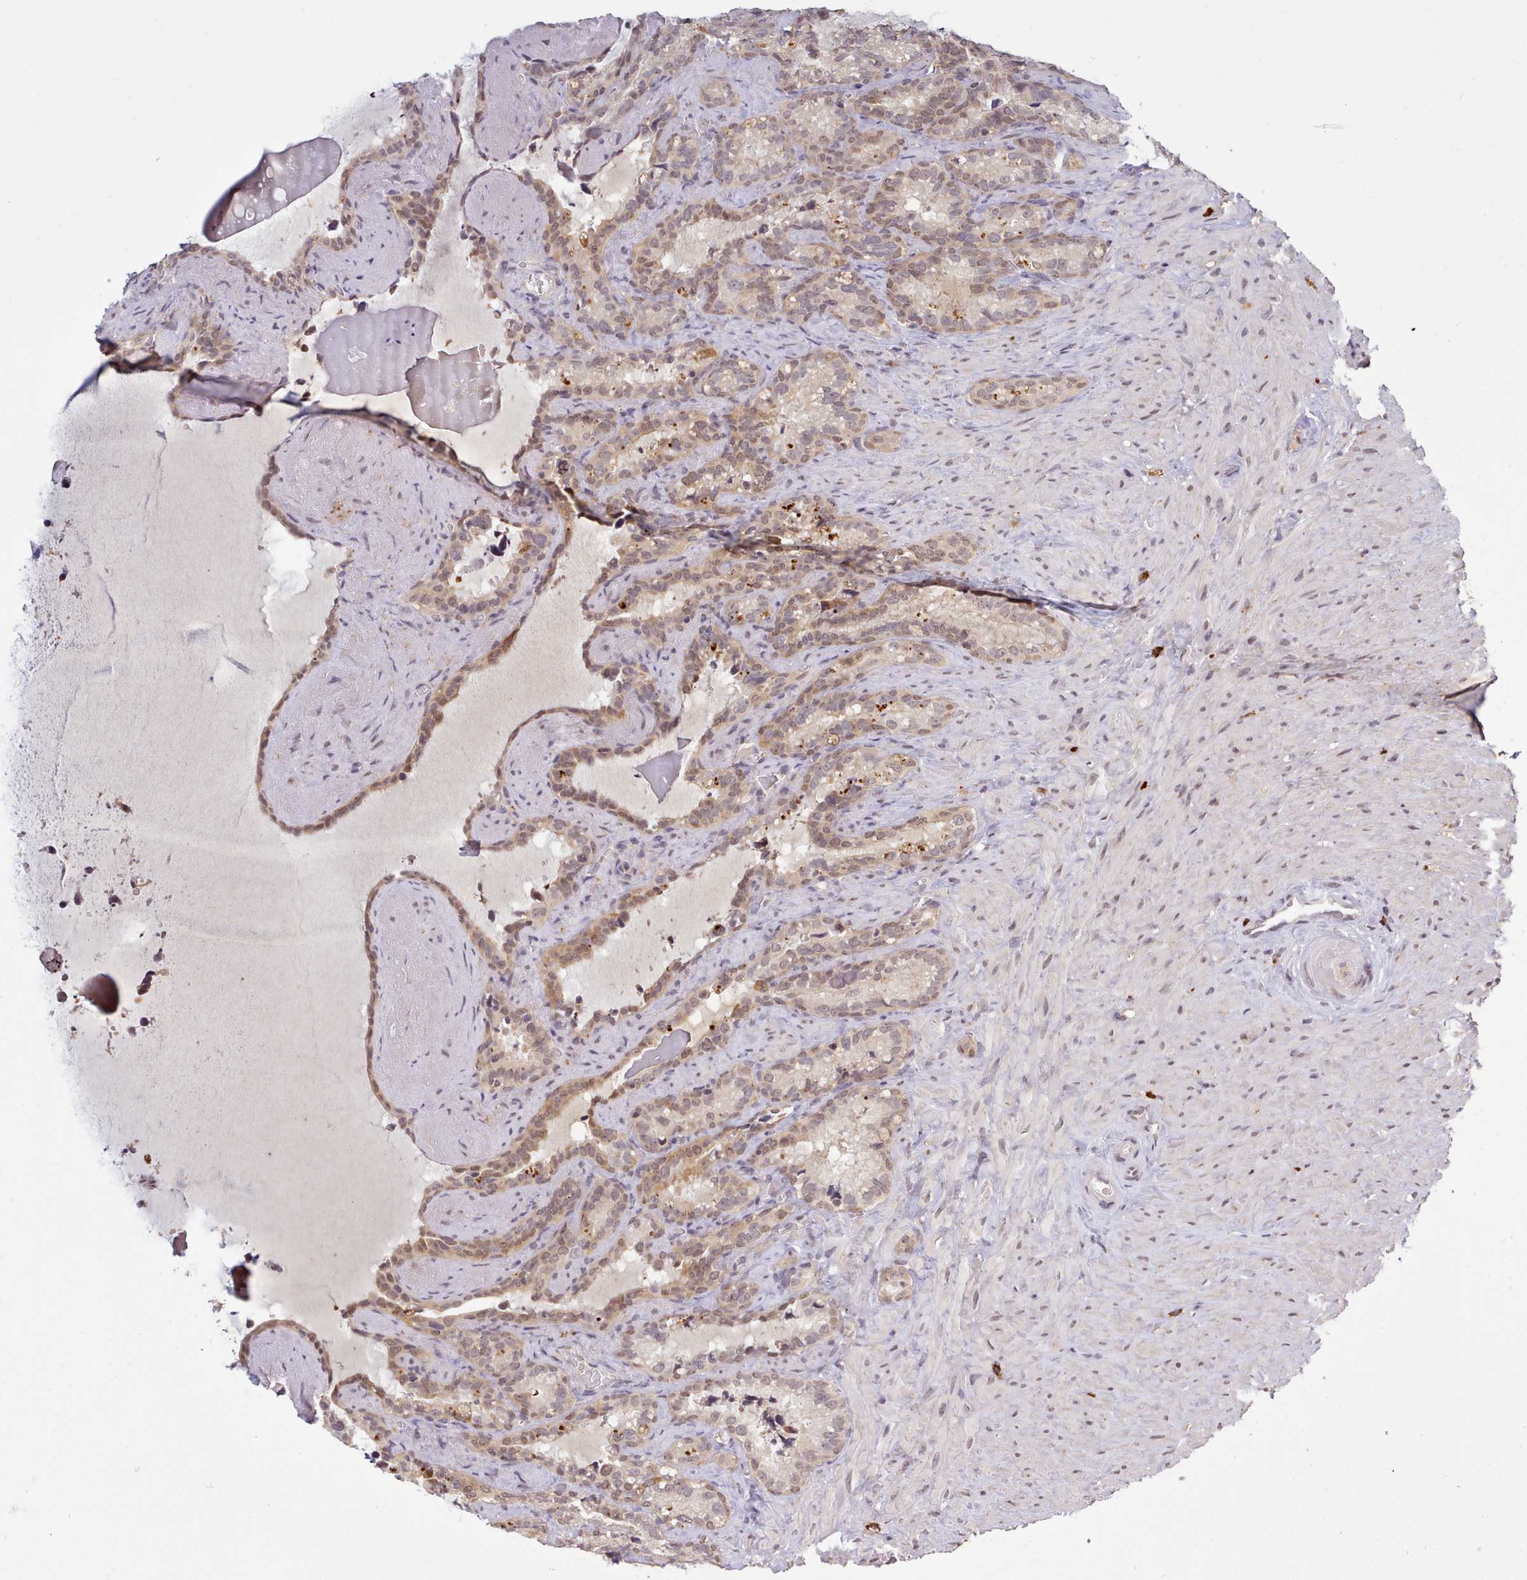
{"staining": {"intensity": "moderate", "quantity": "25%-75%", "location": "cytoplasmic/membranous,nuclear"}, "tissue": "seminal vesicle", "cell_type": "Glandular cells", "image_type": "normal", "snomed": [{"axis": "morphology", "description": "Normal tissue, NOS"}, {"axis": "topography", "description": "Prostate"}, {"axis": "topography", "description": "Seminal veicle"}], "caption": "Immunohistochemistry of benign seminal vesicle demonstrates medium levels of moderate cytoplasmic/membranous,nuclear staining in about 25%-75% of glandular cells. (DAB IHC with brightfield microscopy, high magnification).", "gene": "ARL17A", "patient": {"sex": "male", "age": 58}}